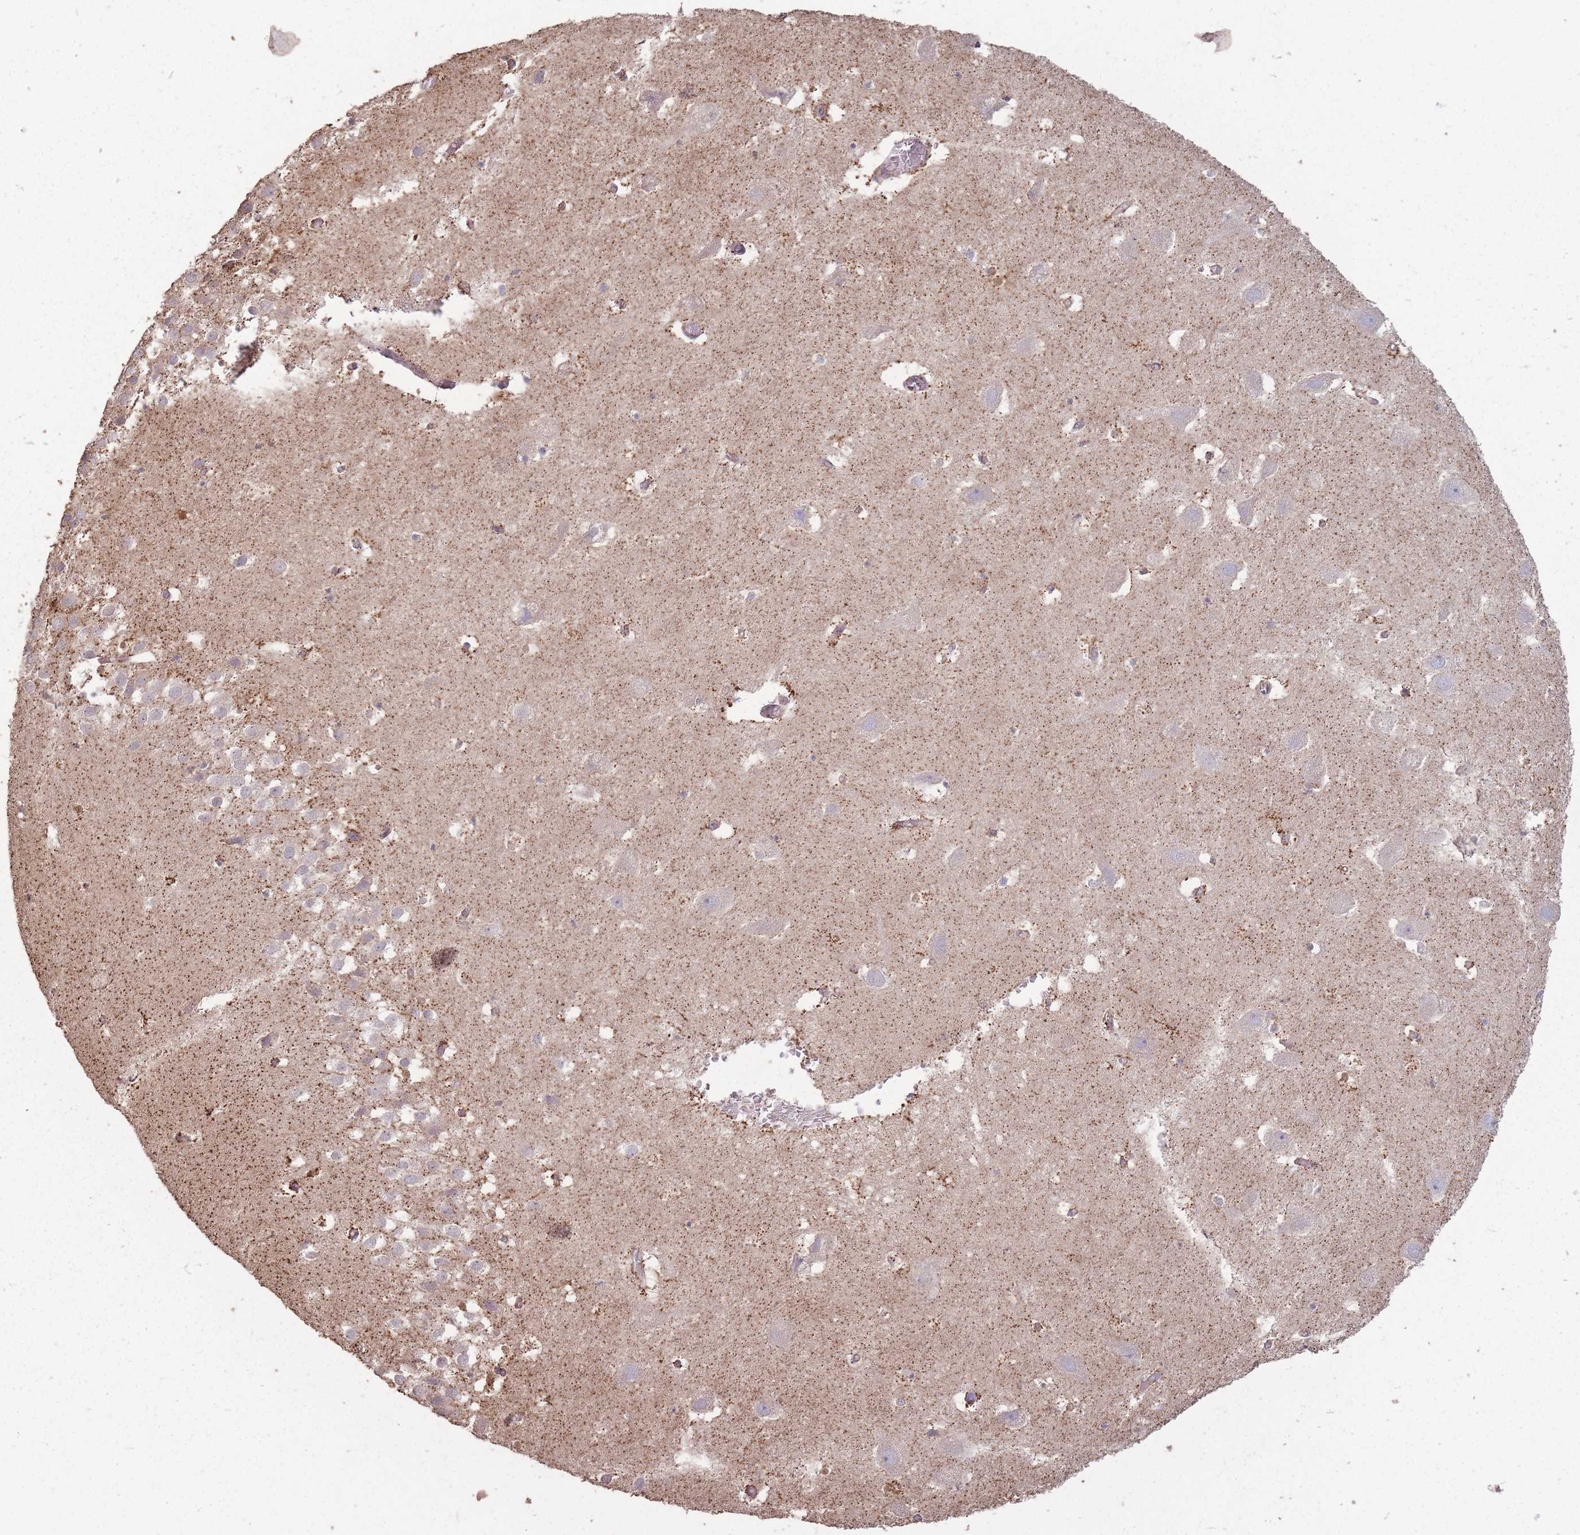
{"staining": {"intensity": "moderate", "quantity": "<25%", "location": "cytoplasmic/membranous,nuclear"}, "tissue": "hippocampus", "cell_type": "Glial cells", "image_type": "normal", "snomed": [{"axis": "morphology", "description": "Normal tissue, NOS"}, {"axis": "topography", "description": "Hippocampus"}], "caption": "Protein analysis of benign hippocampus reveals moderate cytoplasmic/membranous,nuclear expression in approximately <25% of glial cells. The staining was performed using DAB (3,3'-diaminobenzidine) to visualize the protein expression in brown, while the nuclei were stained in blue with hematoxylin (Magnification: 20x).", "gene": "CNOT8", "patient": {"sex": "female", "age": 52}}